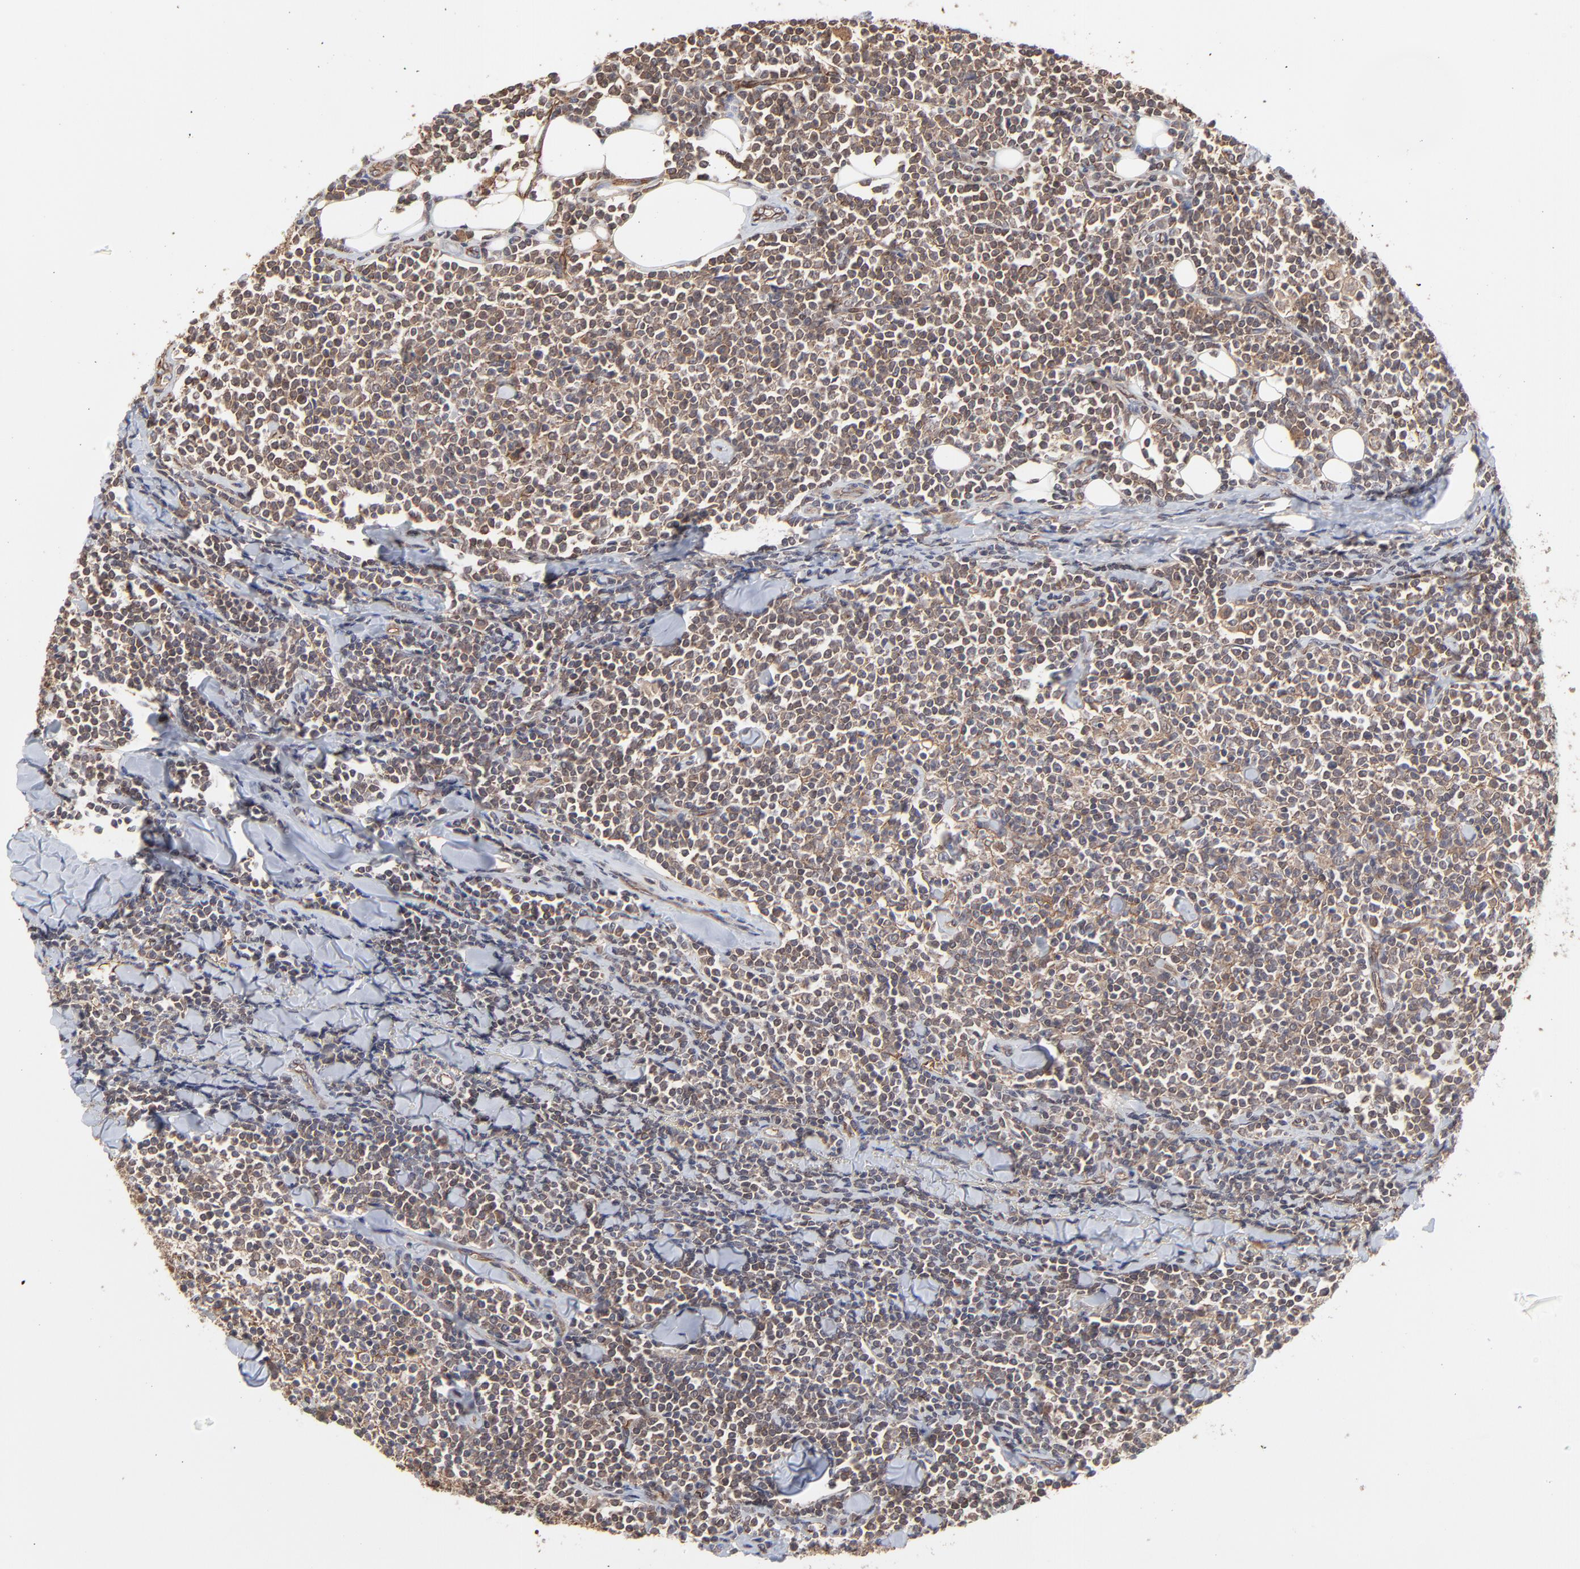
{"staining": {"intensity": "weak", "quantity": "25%-75%", "location": "cytoplasmic/membranous"}, "tissue": "lymphoma", "cell_type": "Tumor cells", "image_type": "cancer", "snomed": [{"axis": "morphology", "description": "Malignant lymphoma, non-Hodgkin's type, Low grade"}, {"axis": "topography", "description": "Soft tissue"}], "caption": "Brown immunohistochemical staining in lymphoma shows weak cytoplasmic/membranous positivity in approximately 25%-75% of tumor cells.", "gene": "ARMT1", "patient": {"sex": "male", "age": 92}}